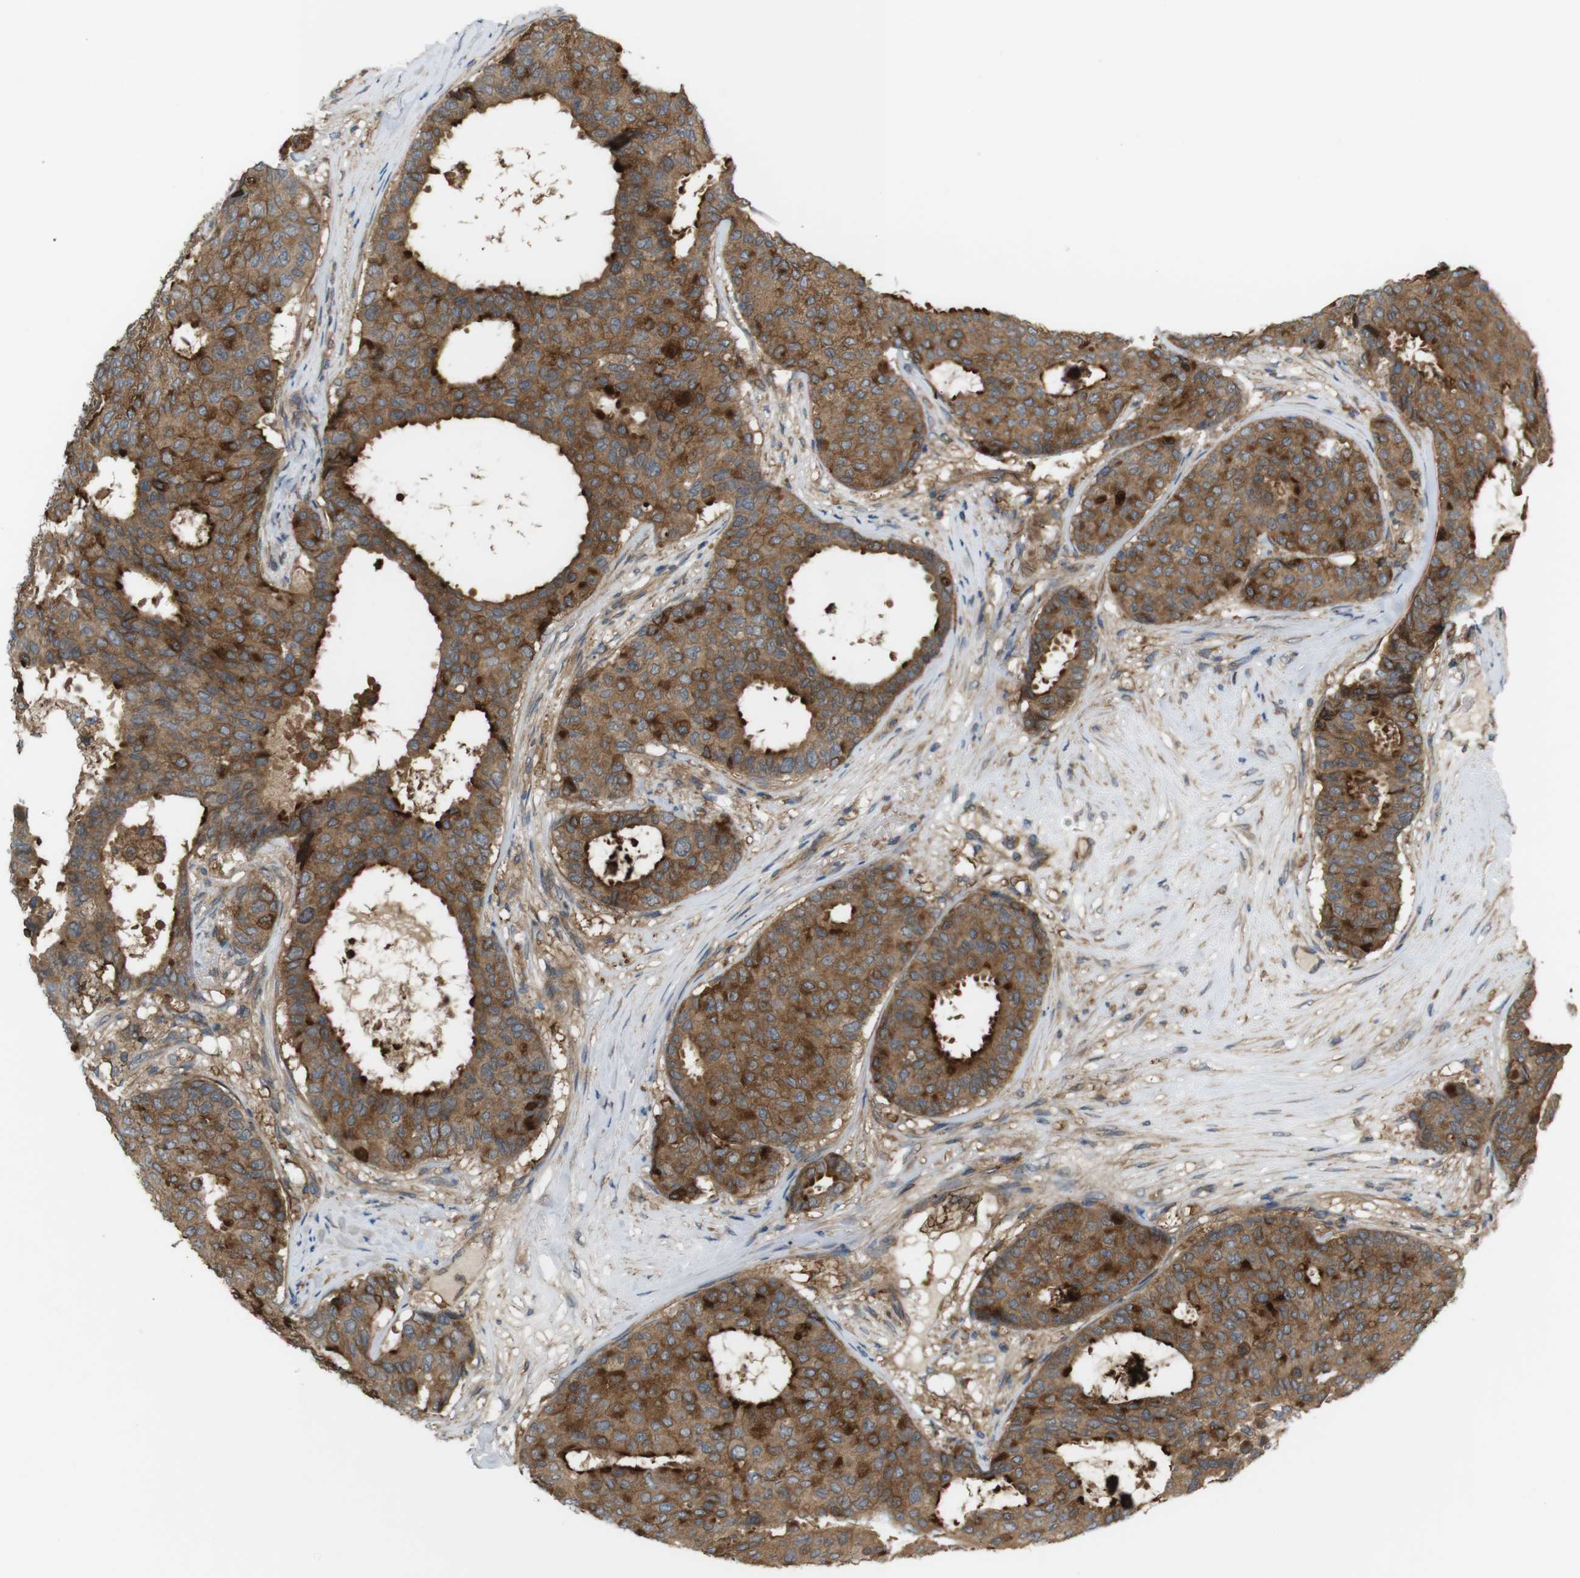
{"staining": {"intensity": "moderate", "quantity": ">75%", "location": "cytoplasmic/membranous"}, "tissue": "breast cancer", "cell_type": "Tumor cells", "image_type": "cancer", "snomed": [{"axis": "morphology", "description": "Duct carcinoma"}, {"axis": "topography", "description": "Breast"}], "caption": "Breast intraductal carcinoma stained with a protein marker exhibits moderate staining in tumor cells.", "gene": "DDAH2", "patient": {"sex": "female", "age": 75}}